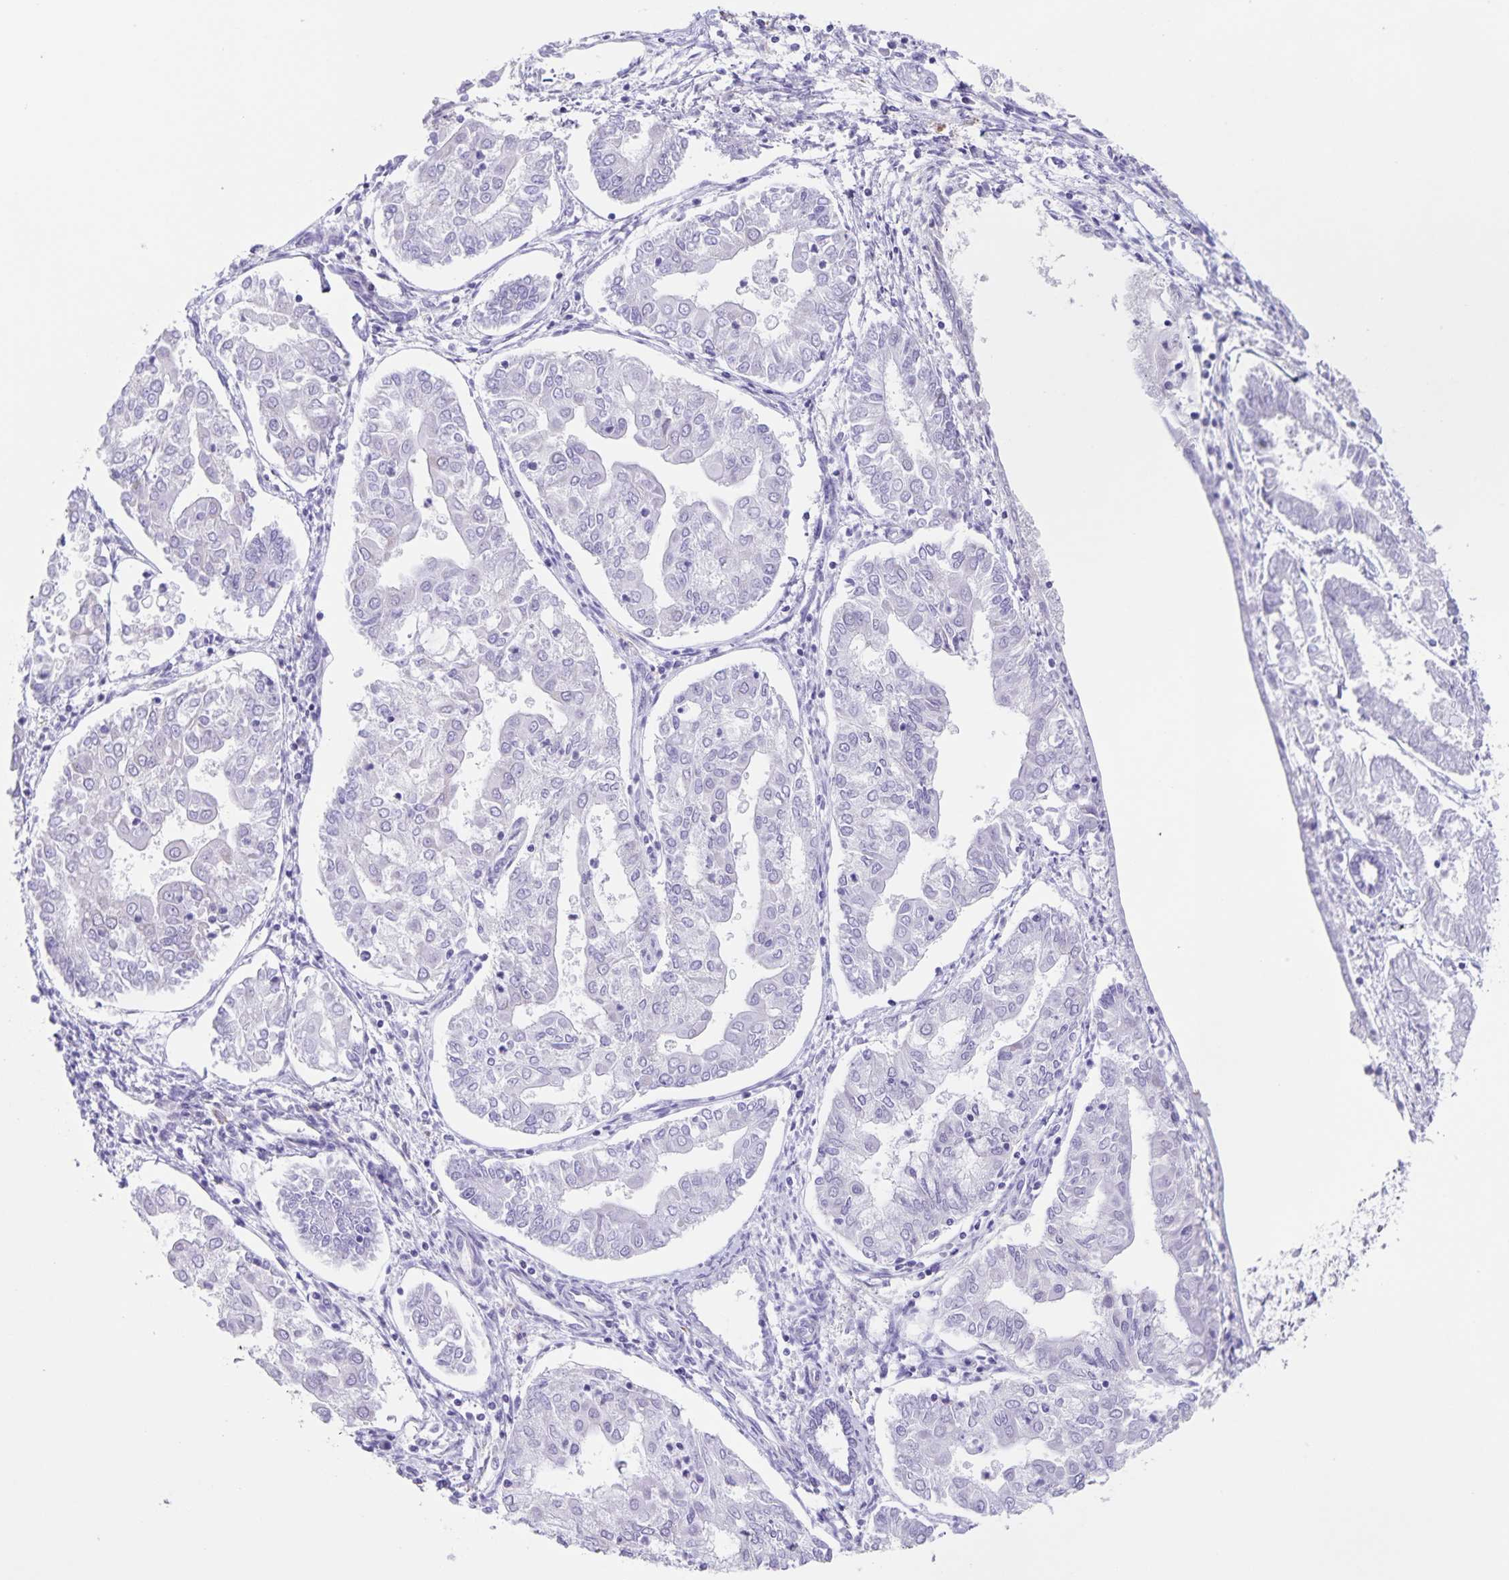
{"staining": {"intensity": "negative", "quantity": "none", "location": "none"}, "tissue": "endometrial cancer", "cell_type": "Tumor cells", "image_type": "cancer", "snomed": [{"axis": "morphology", "description": "Adenocarcinoma, NOS"}, {"axis": "topography", "description": "Endometrium"}], "caption": "Protein analysis of adenocarcinoma (endometrial) reveals no significant positivity in tumor cells. (DAB immunohistochemistry visualized using brightfield microscopy, high magnification).", "gene": "SYNM", "patient": {"sex": "female", "age": 68}}